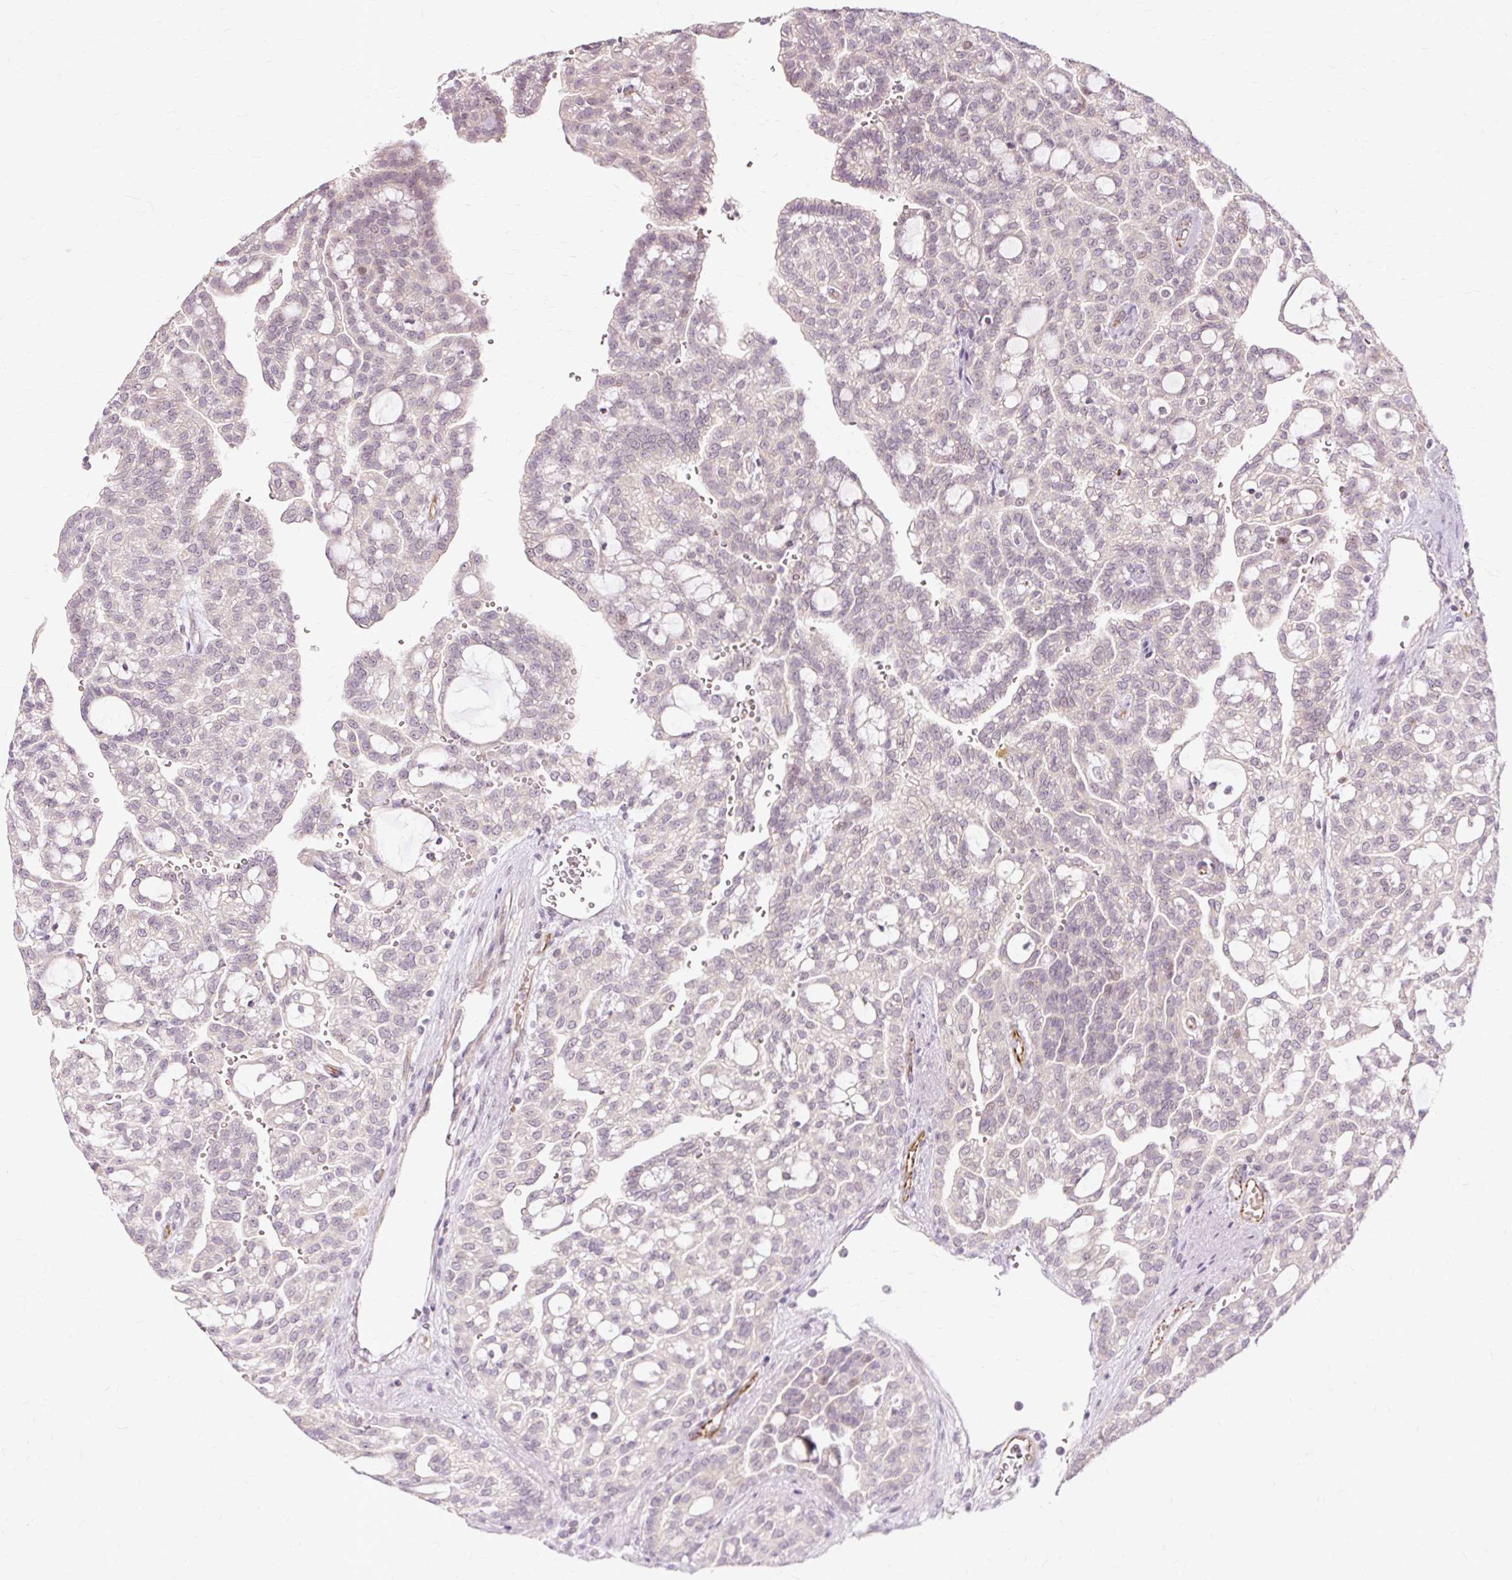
{"staining": {"intensity": "weak", "quantity": "<25%", "location": "nuclear"}, "tissue": "renal cancer", "cell_type": "Tumor cells", "image_type": "cancer", "snomed": [{"axis": "morphology", "description": "Adenocarcinoma, NOS"}, {"axis": "topography", "description": "Kidney"}], "caption": "High magnification brightfield microscopy of renal cancer stained with DAB (brown) and counterstained with hematoxylin (blue): tumor cells show no significant positivity.", "gene": "MMACHC", "patient": {"sex": "male", "age": 63}}